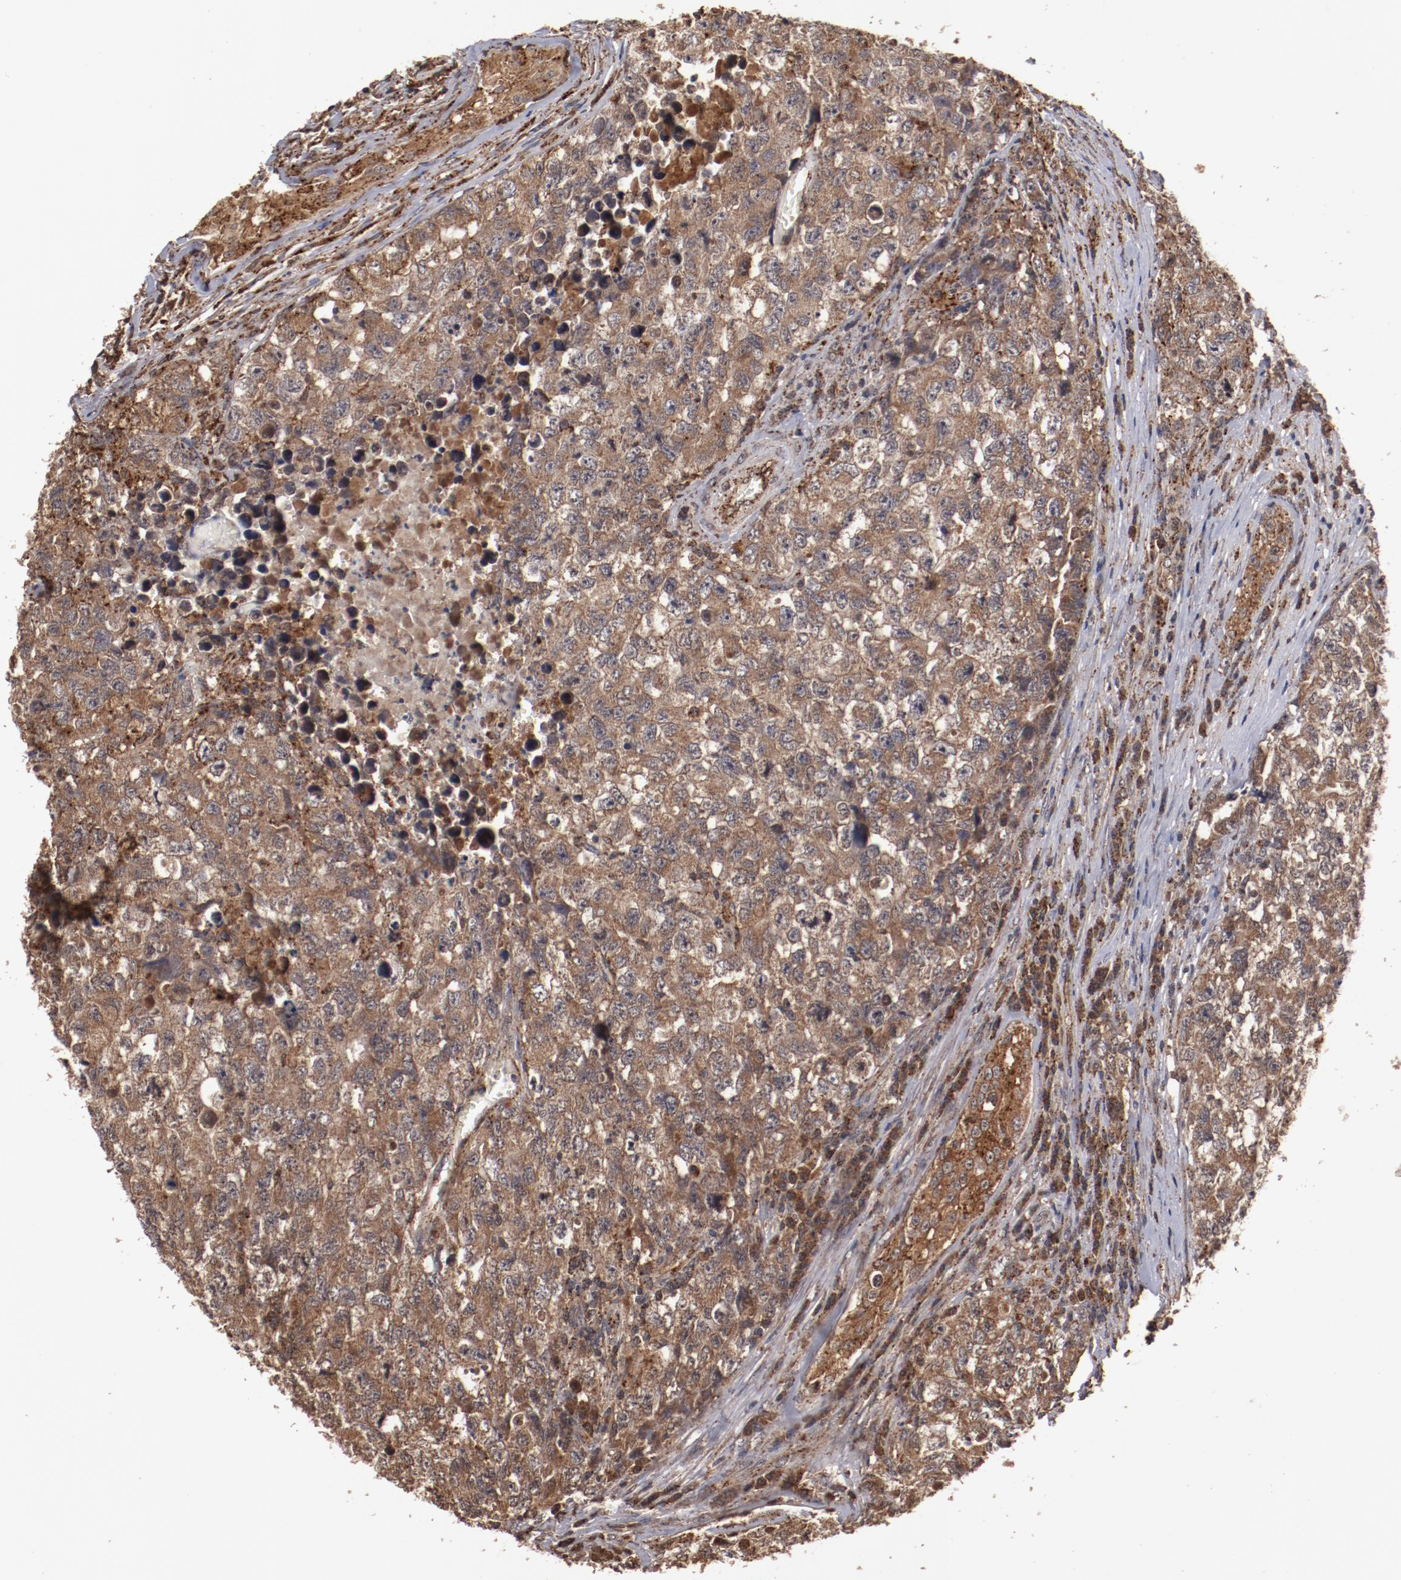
{"staining": {"intensity": "strong", "quantity": ">75%", "location": "cytoplasmic/membranous"}, "tissue": "testis cancer", "cell_type": "Tumor cells", "image_type": "cancer", "snomed": [{"axis": "morphology", "description": "Carcinoma, Embryonal, NOS"}, {"axis": "topography", "description": "Testis"}], "caption": "Protein expression analysis of embryonal carcinoma (testis) reveals strong cytoplasmic/membranous expression in approximately >75% of tumor cells.", "gene": "TENM1", "patient": {"sex": "male", "age": 31}}